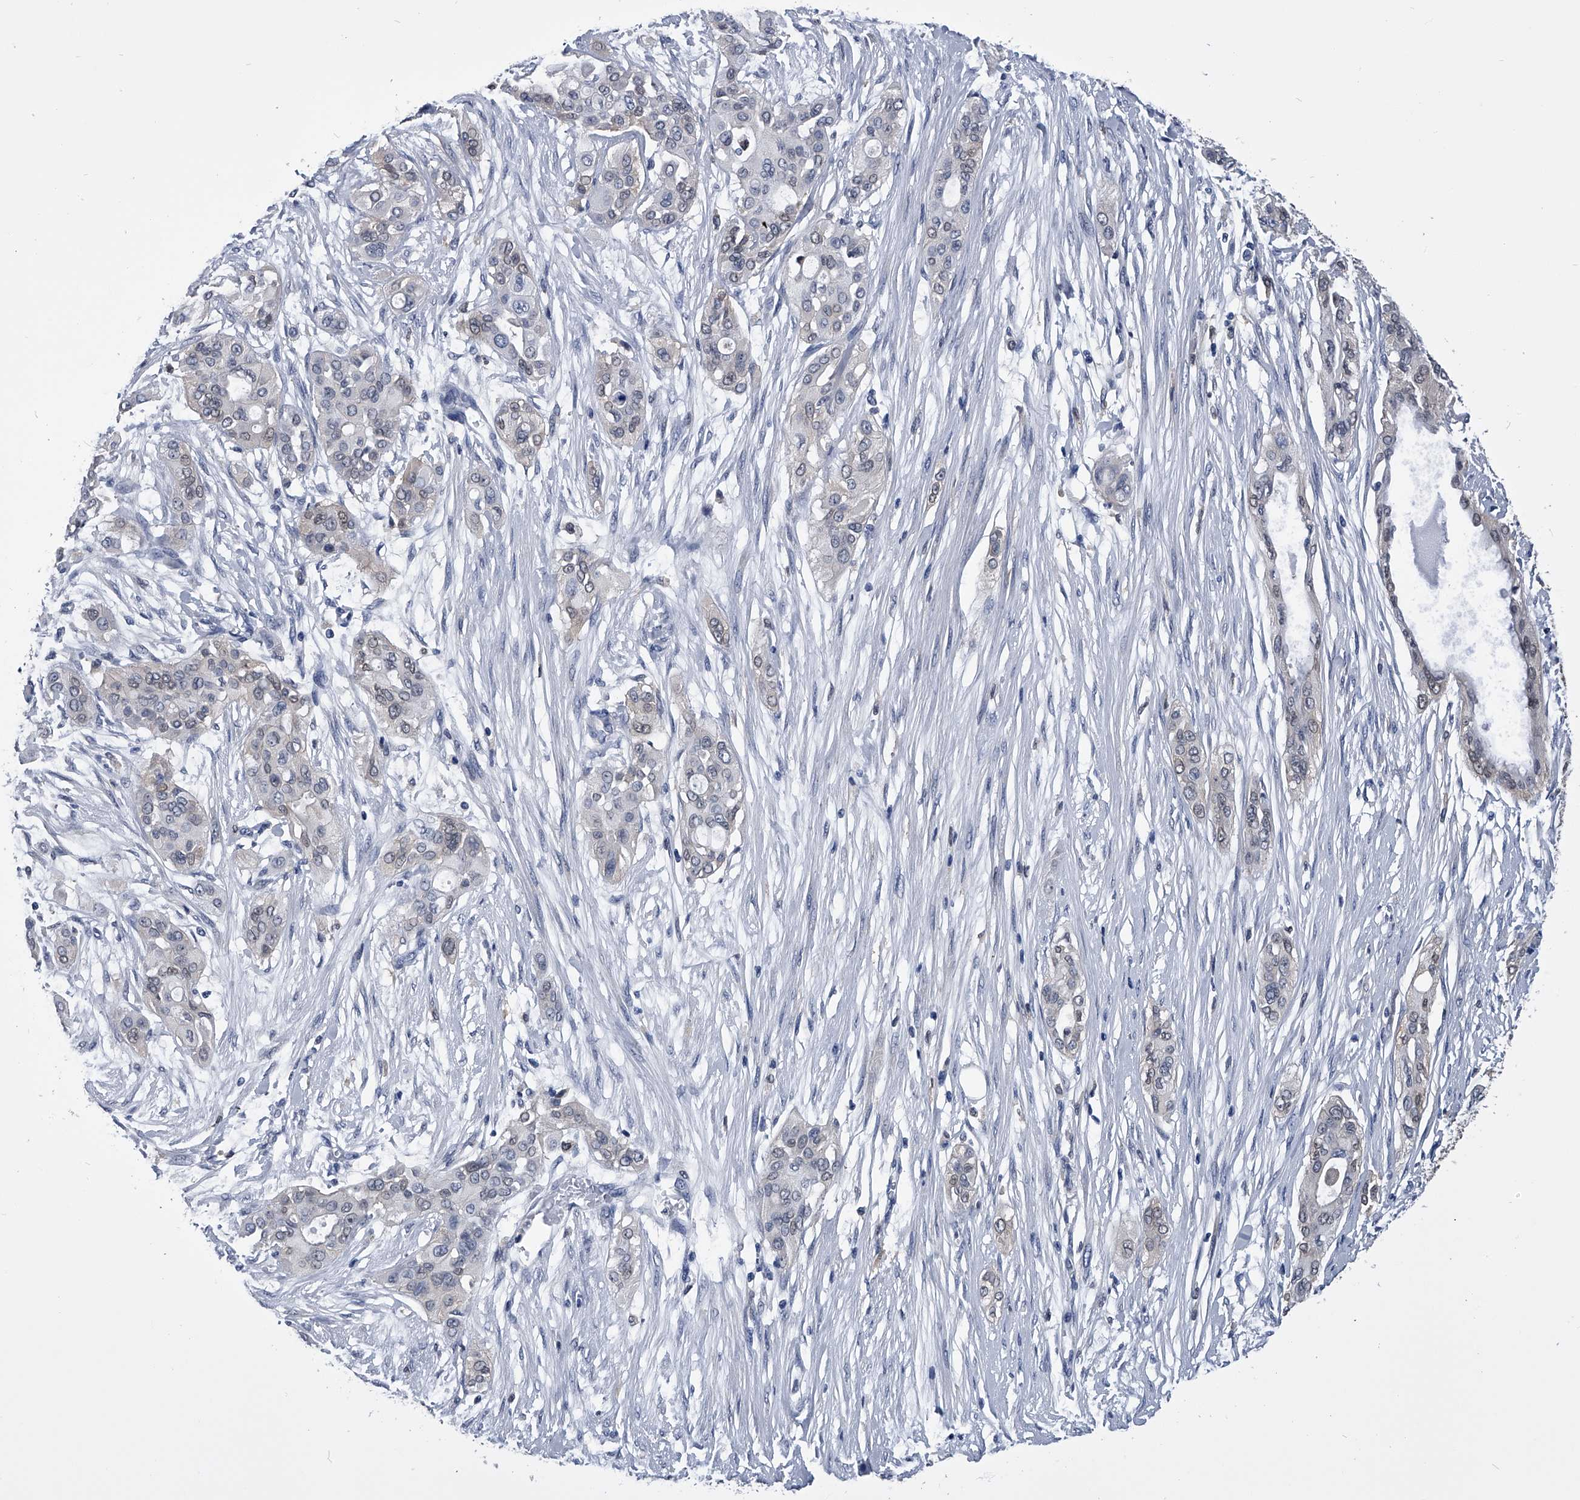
{"staining": {"intensity": "negative", "quantity": "none", "location": "none"}, "tissue": "pancreatic cancer", "cell_type": "Tumor cells", "image_type": "cancer", "snomed": [{"axis": "morphology", "description": "Adenocarcinoma, NOS"}, {"axis": "topography", "description": "Pancreas"}], "caption": "Tumor cells are negative for protein expression in human pancreatic cancer.", "gene": "PDXK", "patient": {"sex": "female", "age": 60}}